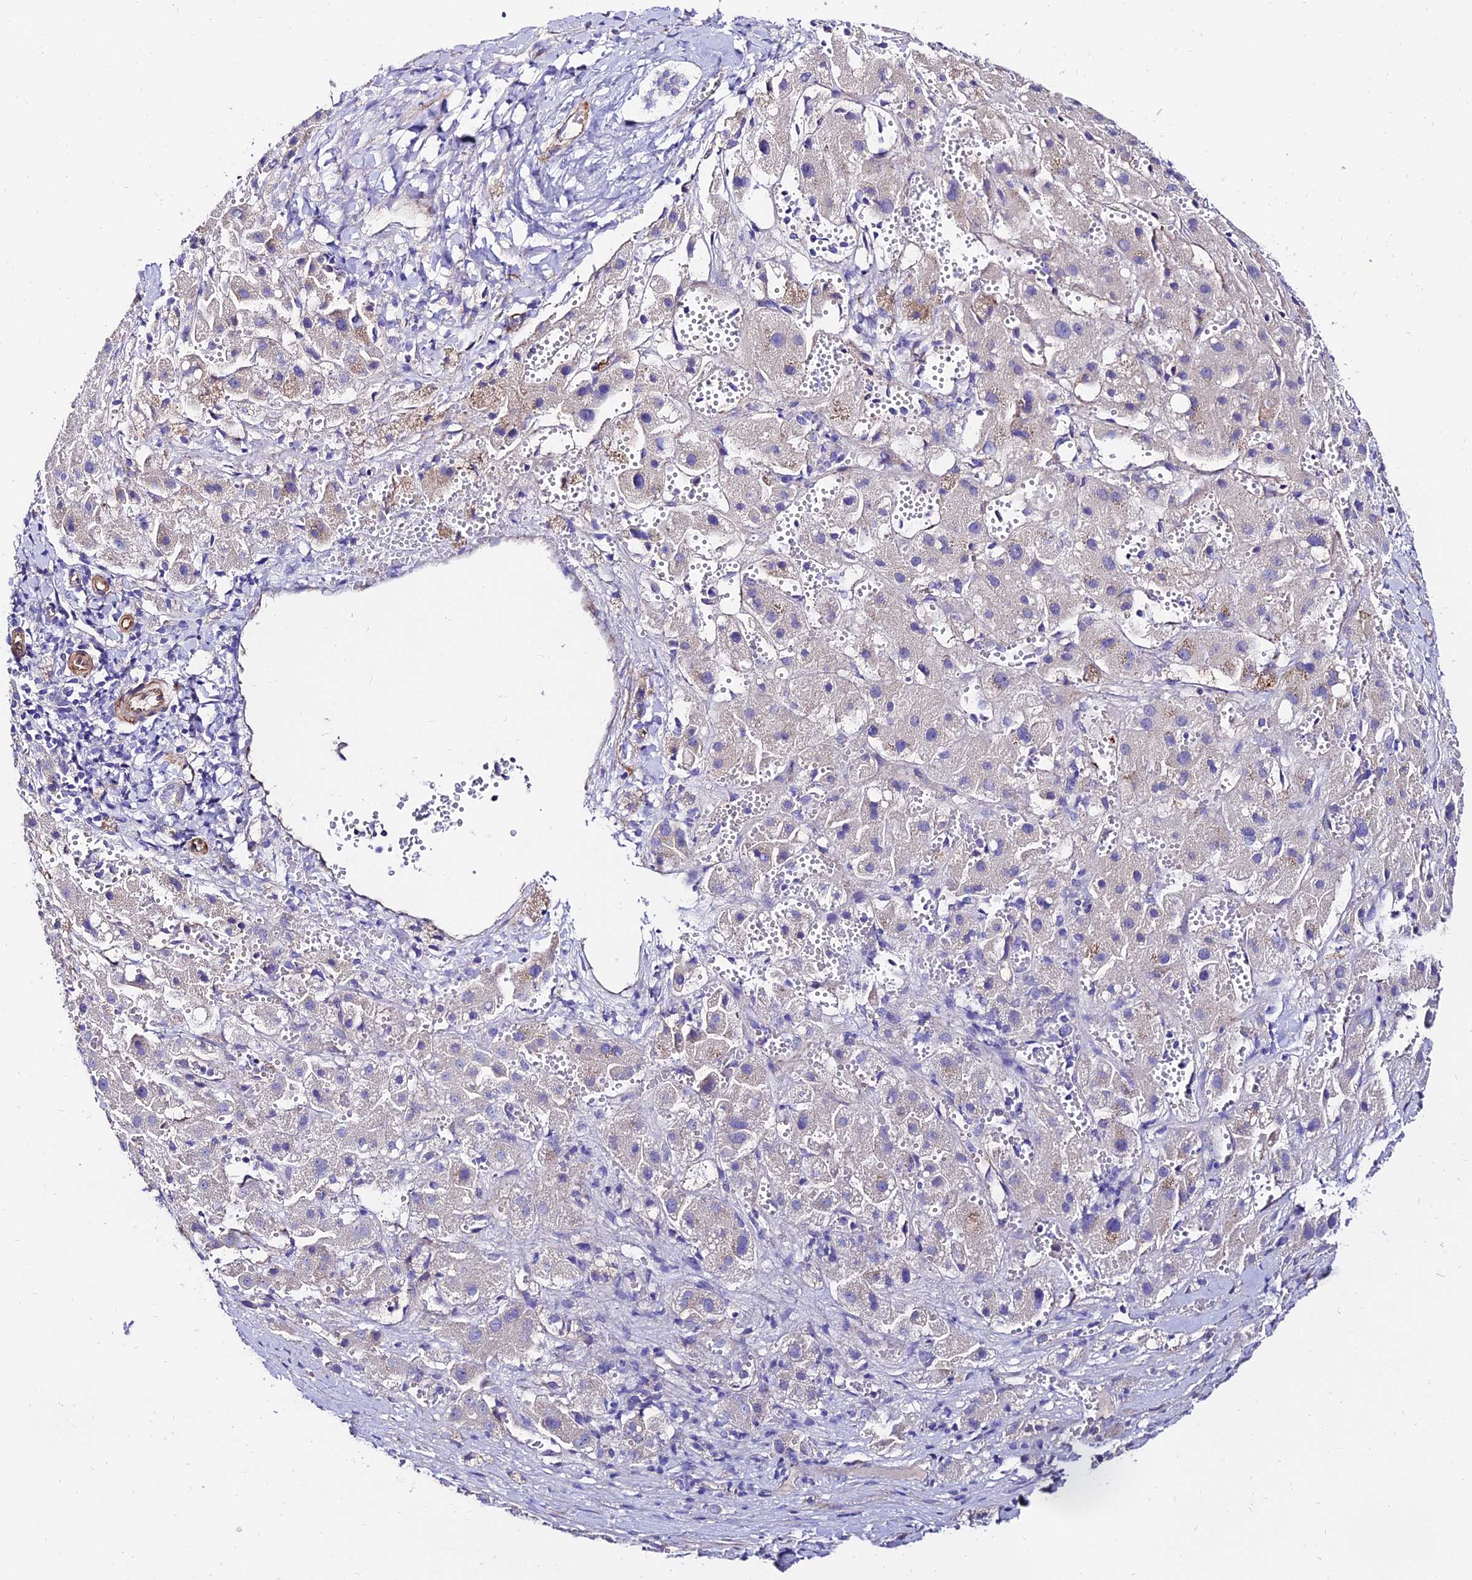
{"staining": {"intensity": "negative", "quantity": "none", "location": "none"}, "tissue": "liver cancer", "cell_type": "Tumor cells", "image_type": "cancer", "snomed": [{"axis": "morphology", "description": "Carcinoma, Hepatocellular, NOS"}, {"axis": "topography", "description": "Liver"}], "caption": "This histopathology image is of liver hepatocellular carcinoma stained with immunohistochemistry to label a protein in brown with the nuclei are counter-stained blue. There is no expression in tumor cells.", "gene": "ALDH3B2", "patient": {"sex": "female", "age": 58}}